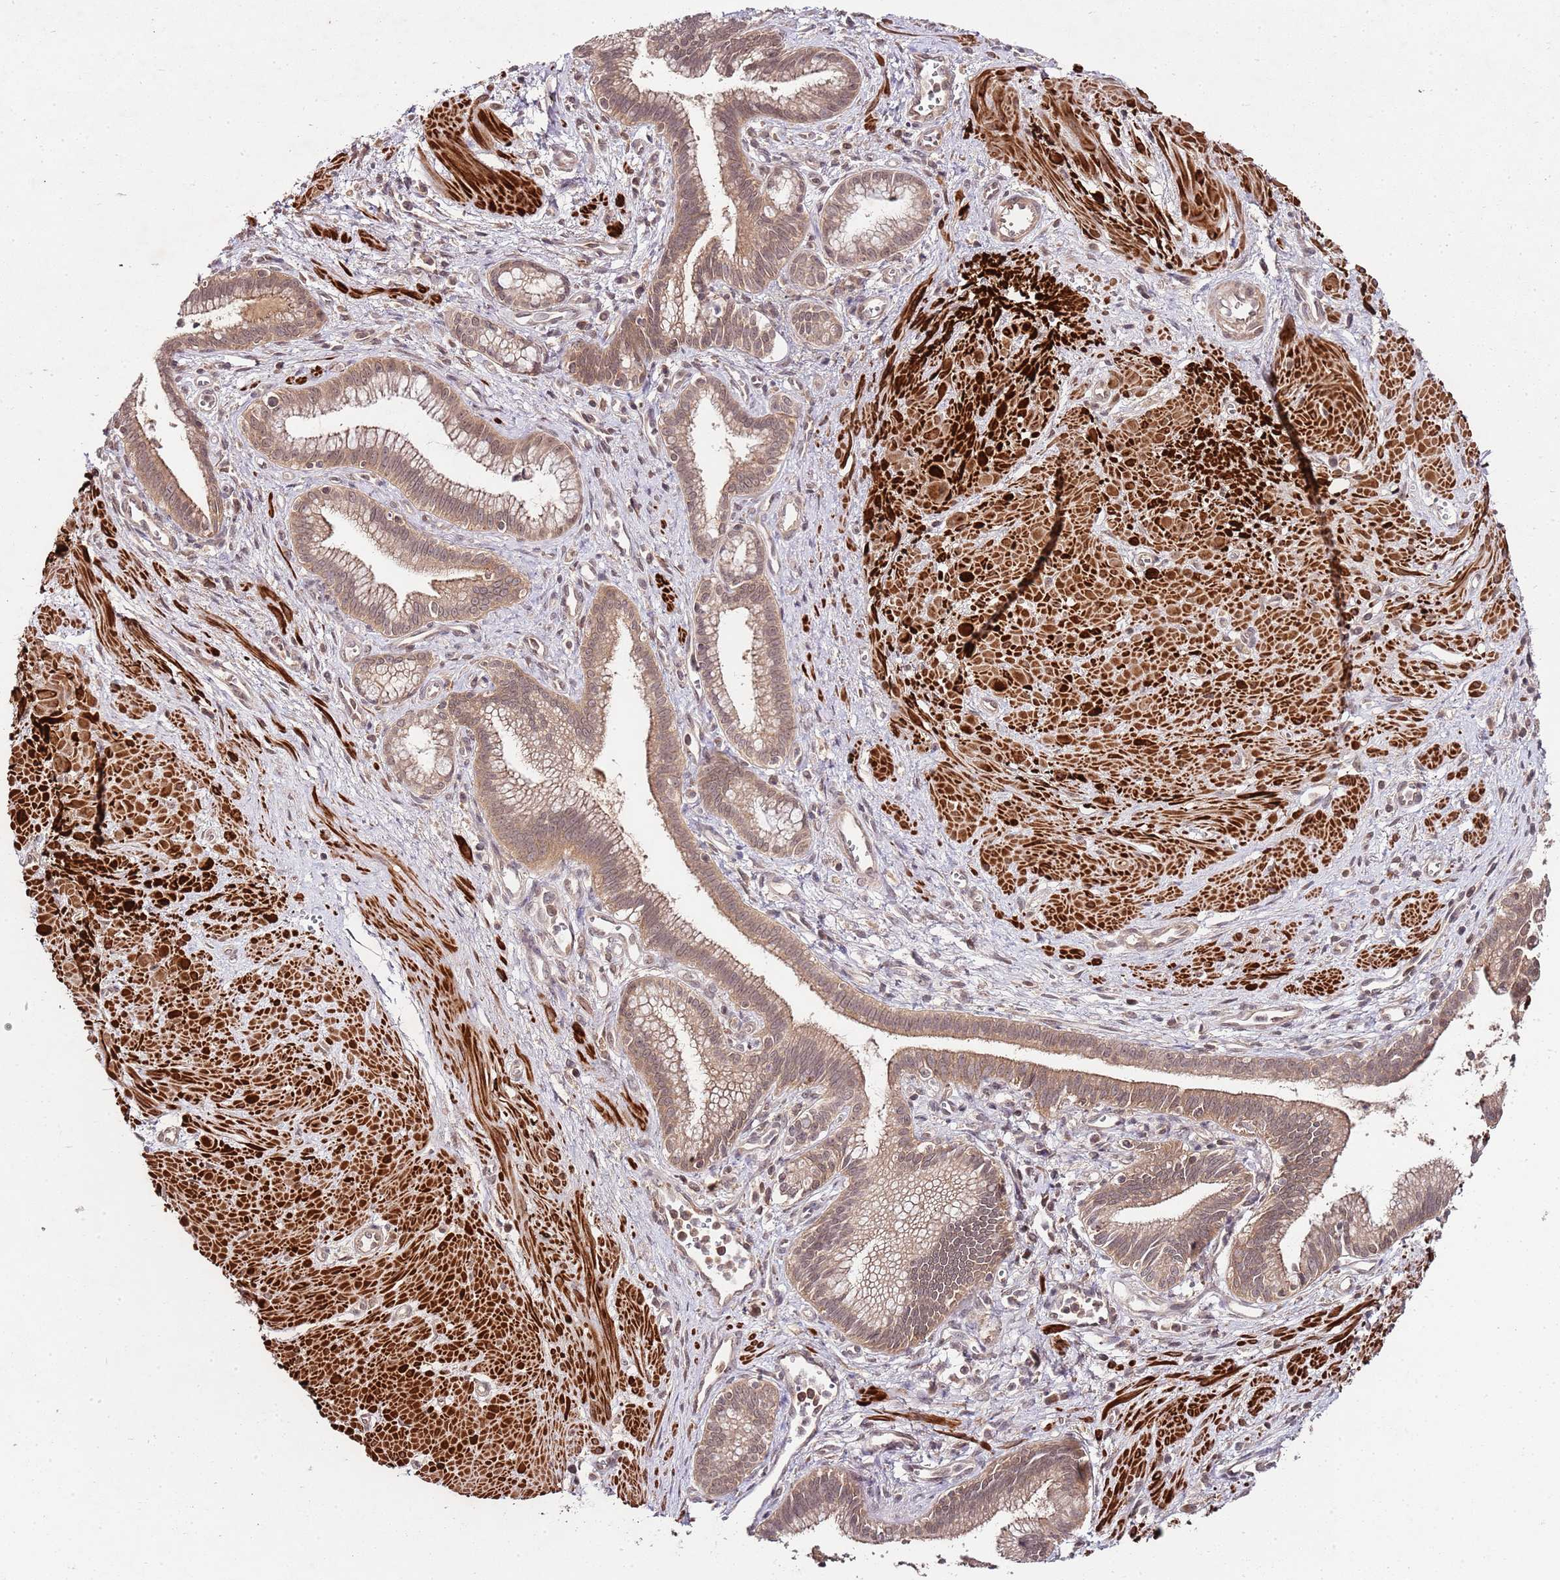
{"staining": {"intensity": "moderate", "quantity": ">75%", "location": "cytoplasmic/membranous"}, "tissue": "pancreatic cancer", "cell_type": "Tumor cells", "image_type": "cancer", "snomed": [{"axis": "morphology", "description": "Adenocarcinoma, NOS"}, {"axis": "topography", "description": "Pancreas"}], "caption": "Tumor cells demonstrate medium levels of moderate cytoplasmic/membranous positivity in approximately >75% of cells in human pancreatic cancer (adenocarcinoma).", "gene": "LIN37", "patient": {"sex": "male", "age": 78}}